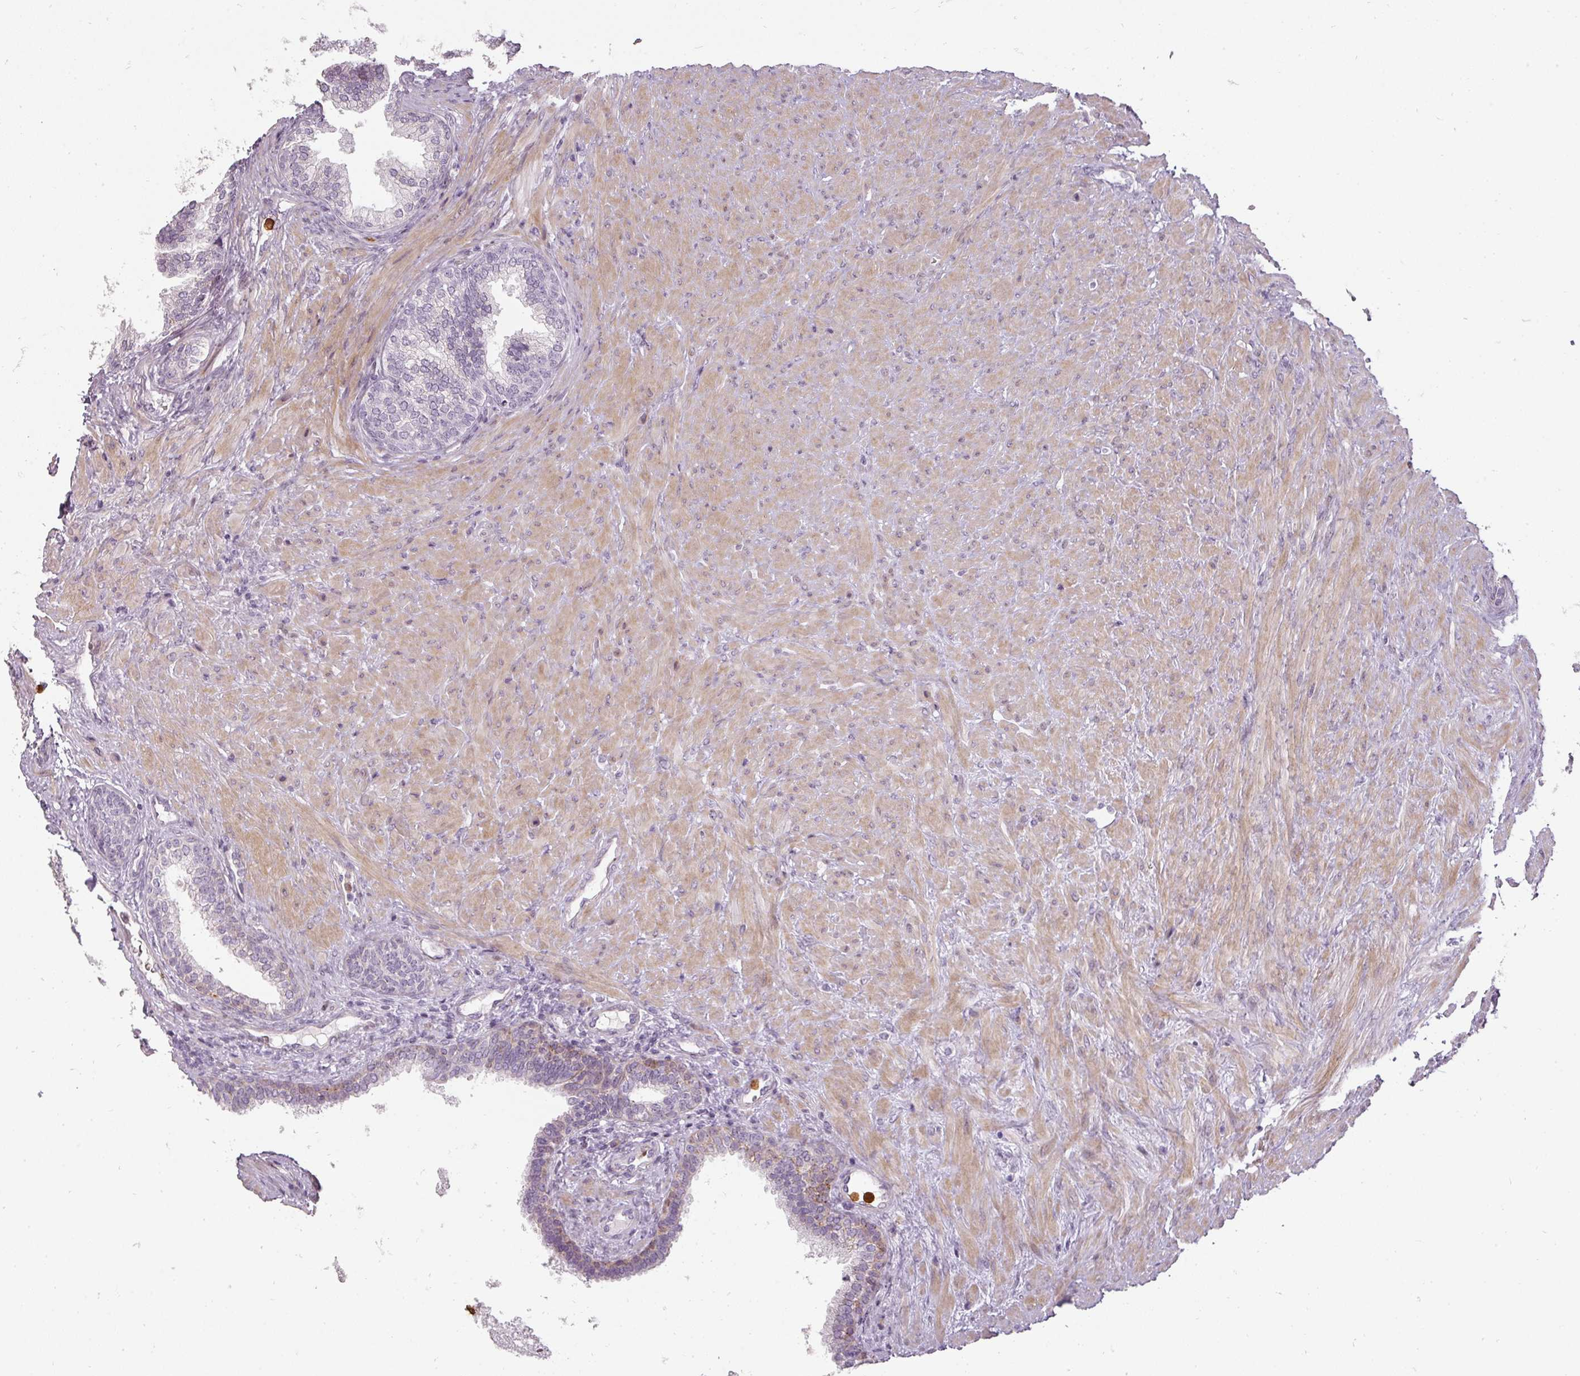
{"staining": {"intensity": "moderate", "quantity": "<25%", "location": "cytoplasmic/membranous"}, "tissue": "prostate", "cell_type": "Glandular cells", "image_type": "normal", "snomed": [{"axis": "morphology", "description": "Normal tissue, NOS"}, {"axis": "topography", "description": "Prostate"}], "caption": "Immunohistochemistry of benign prostate demonstrates low levels of moderate cytoplasmic/membranous staining in about <25% of glandular cells.", "gene": "BIK", "patient": {"sex": "male", "age": 76}}